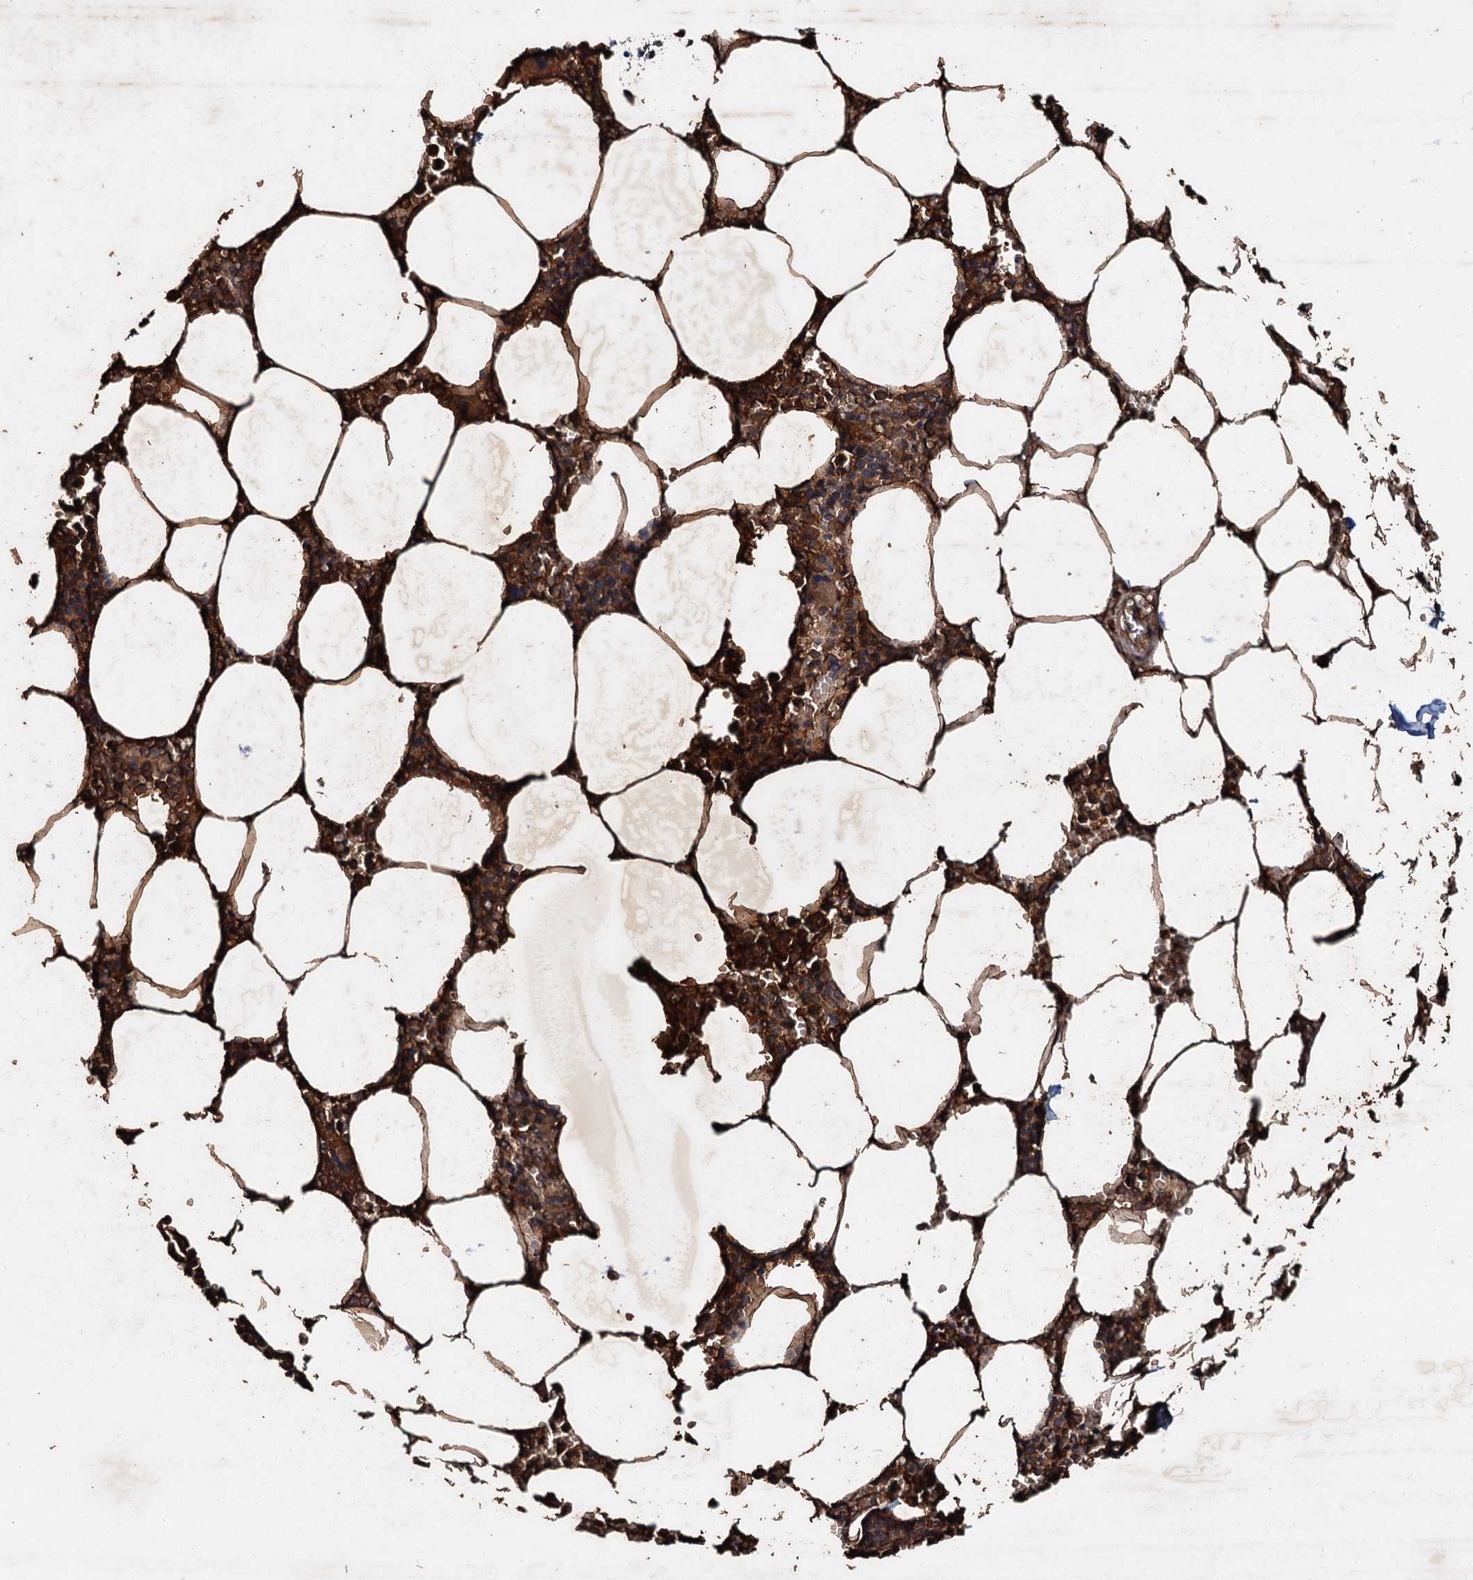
{"staining": {"intensity": "strong", "quantity": "25%-75%", "location": "cytoplasmic/membranous"}, "tissue": "bone marrow", "cell_type": "Hematopoietic cells", "image_type": "normal", "snomed": [{"axis": "morphology", "description": "Normal tissue, NOS"}, {"axis": "topography", "description": "Bone marrow"}], "caption": "Protein expression analysis of benign bone marrow demonstrates strong cytoplasmic/membranous positivity in approximately 25%-75% of hematopoietic cells.", "gene": "ADAMTS10", "patient": {"sex": "male", "age": 70}}